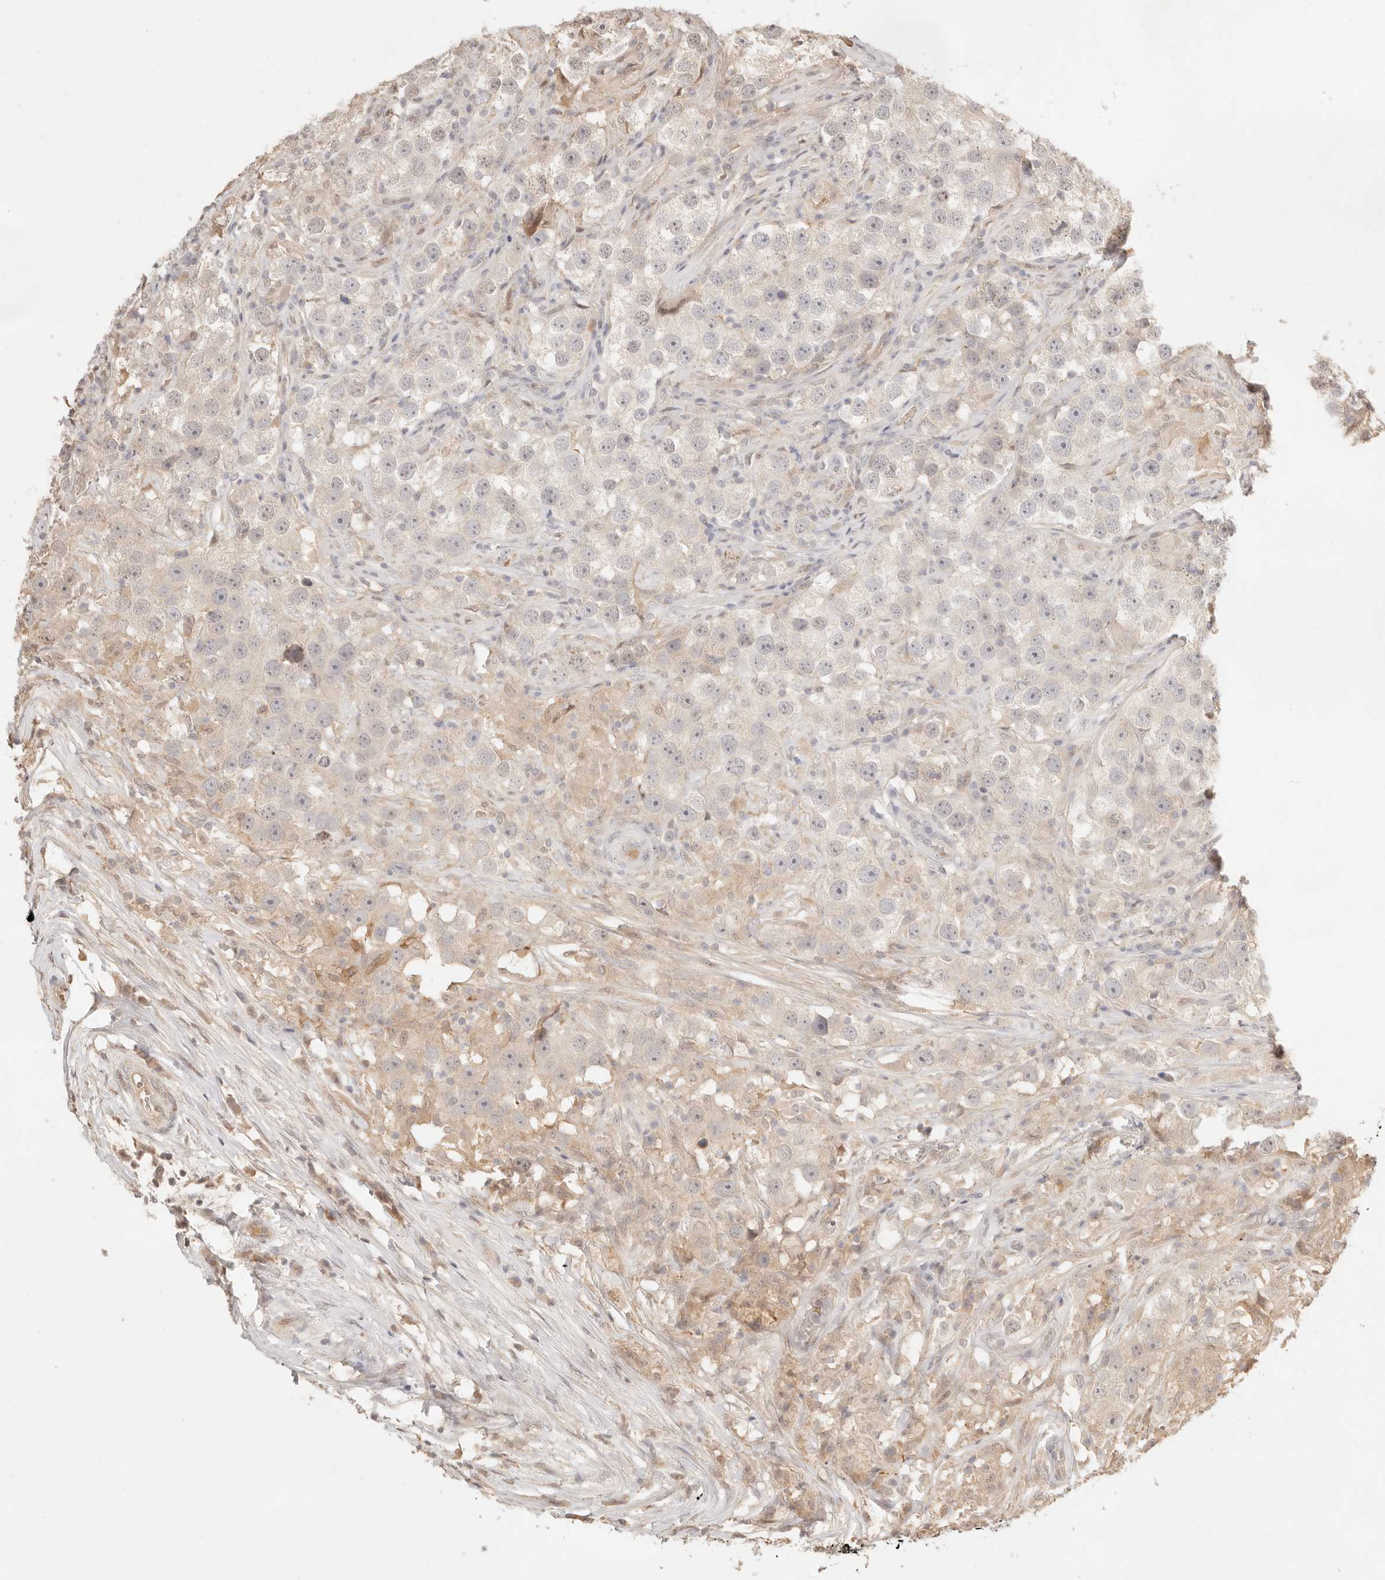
{"staining": {"intensity": "weak", "quantity": "25%-75%", "location": "cytoplasmic/membranous,nuclear"}, "tissue": "testis cancer", "cell_type": "Tumor cells", "image_type": "cancer", "snomed": [{"axis": "morphology", "description": "Seminoma, NOS"}, {"axis": "topography", "description": "Testis"}], "caption": "Testis seminoma was stained to show a protein in brown. There is low levels of weak cytoplasmic/membranous and nuclear staining in about 25%-75% of tumor cells.", "gene": "MEP1A", "patient": {"sex": "male", "age": 49}}